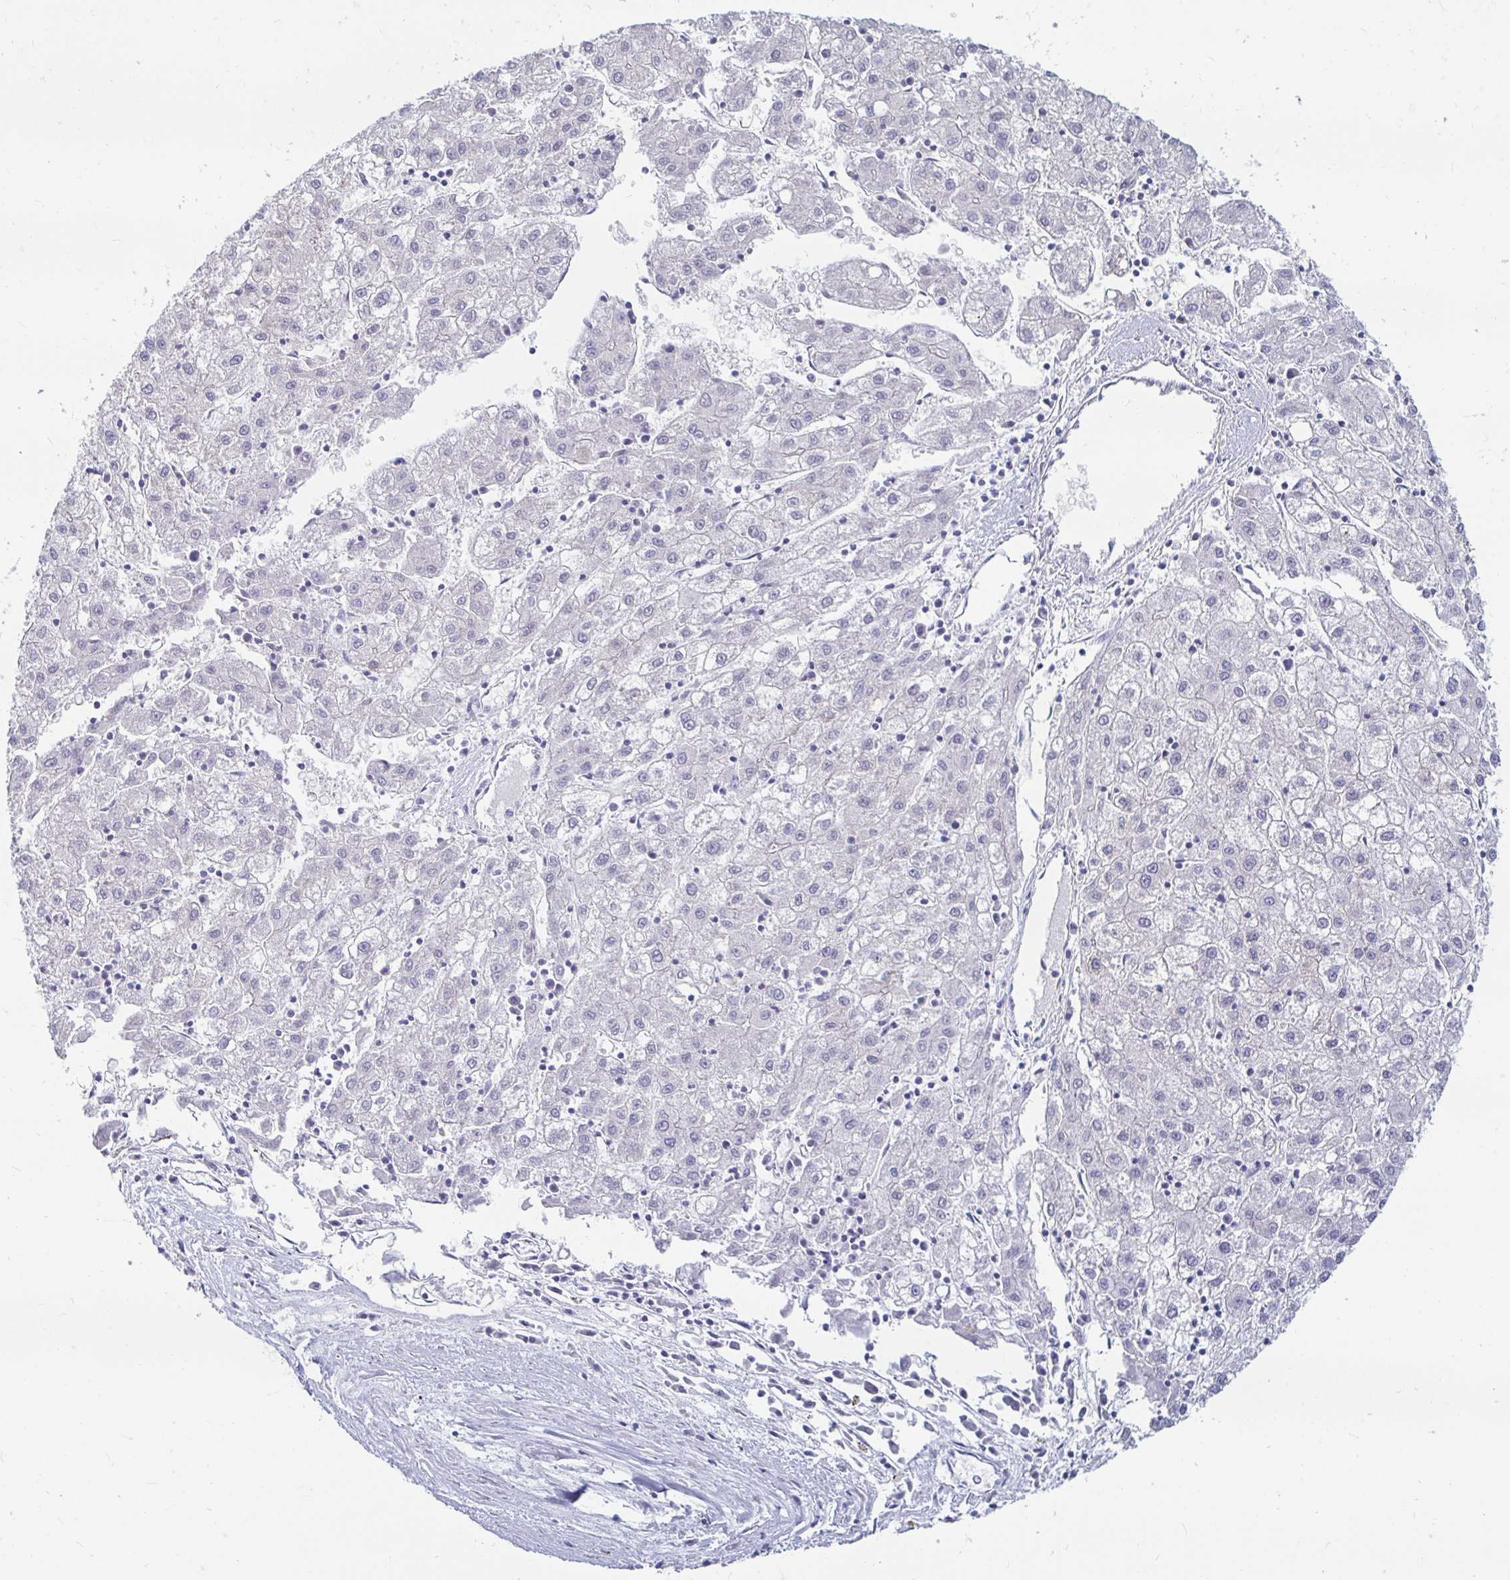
{"staining": {"intensity": "negative", "quantity": "none", "location": "none"}, "tissue": "liver cancer", "cell_type": "Tumor cells", "image_type": "cancer", "snomed": [{"axis": "morphology", "description": "Carcinoma, Hepatocellular, NOS"}, {"axis": "topography", "description": "Liver"}], "caption": "Tumor cells are negative for brown protein staining in hepatocellular carcinoma (liver). The staining was performed using DAB (3,3'-diaminobenzidine) to visualize the protein expression in brown, while the nuclei were stained in blue with hematoxylin (Magnification: 20x).", "gene": "PEG10", "patient": {"sex": "male", "age": 72}}